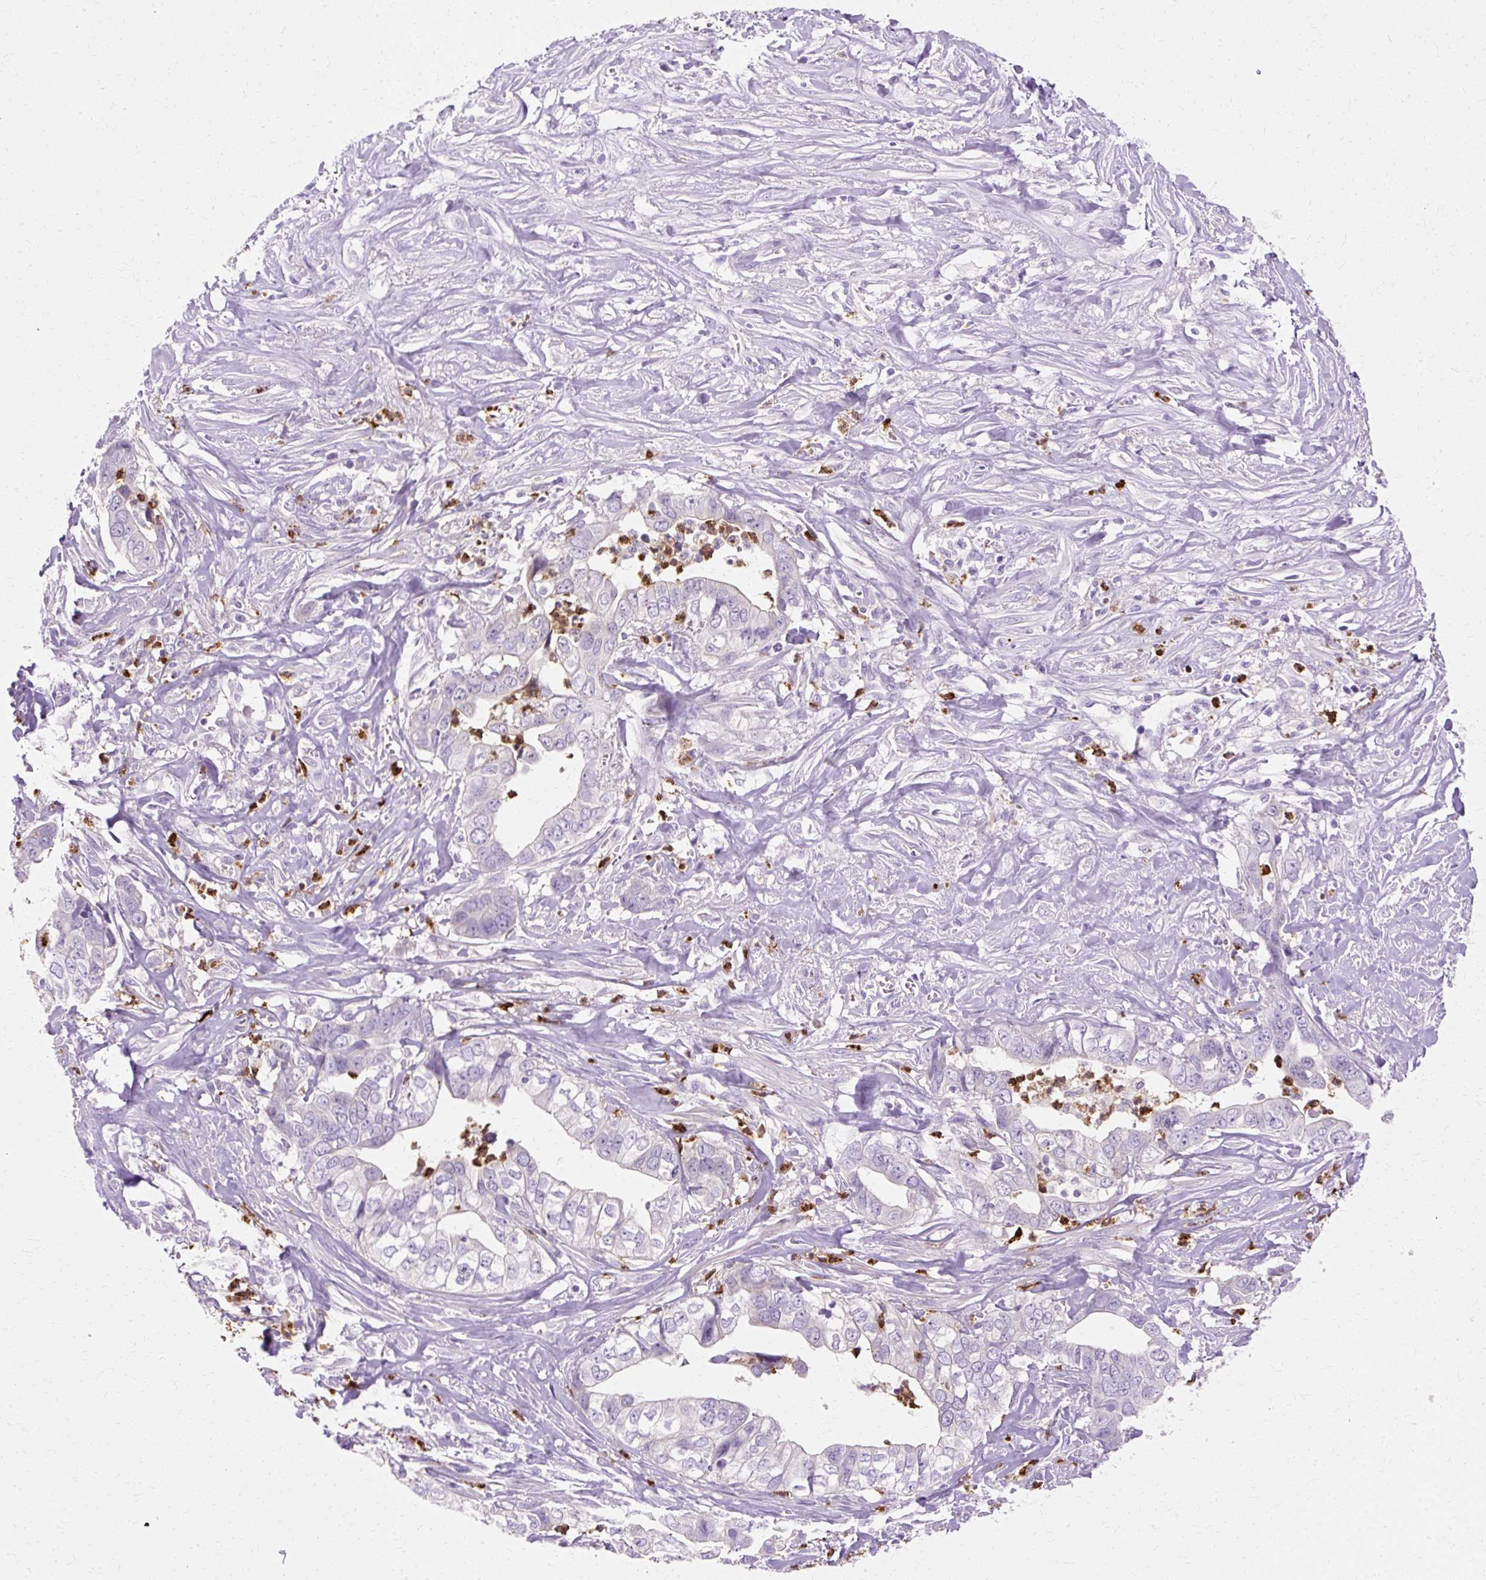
{"staining": {"intensity": "negative", "quantity": "none", "location": "none"}, "tissue": "liver cancer", "cell_type": "Tumor cells", "image_type": "cancer", "snomed": [{"axis": "morphology", "description": "Cholangiocarcinoma"}, {"axis": "topography", "description": "Liver"}], "caption": "Protein analysis of liver cancer reveals no significant expression in tumor cells. Nuclei are stained in blue.", "gene": "DEFA1", "patient": {"sex": "female", "age": 79}}